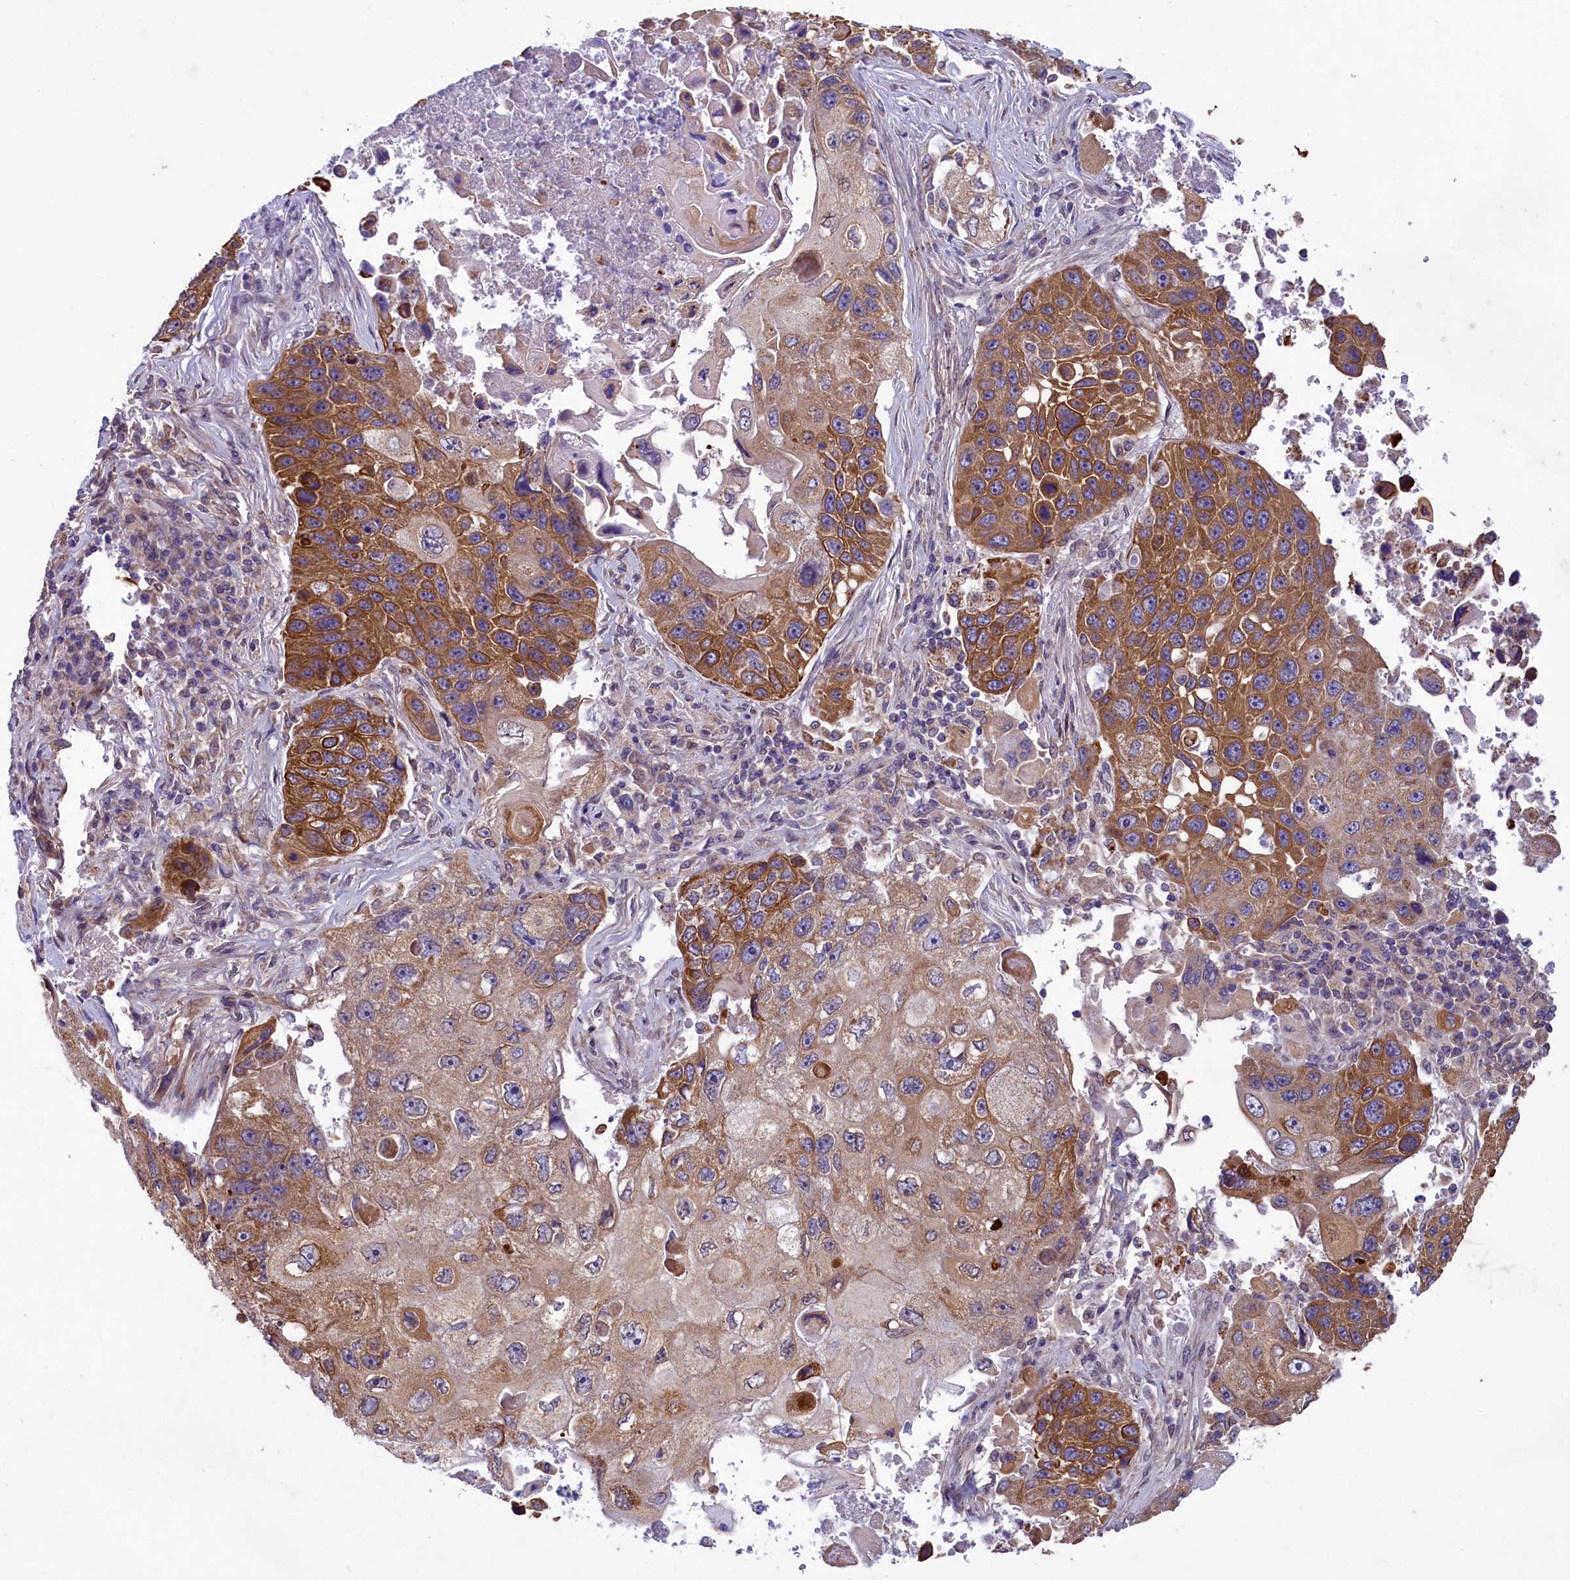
{"staining": {"intensity": "strong", "quantity": "25%-75%", "location": "cytoplasmic/membranous"}, "tissue": "lung cancer", "cell_type": "Tumor cells", "image_type": "cancer", "snomed": [{"axis": "morphology", "description": "Squamous cell carcinoma, NOS"}, {"axis": "topography", "description": "Lung"}], "caption": "Brown immunohistochemical staining in human lung squamous cell carcinoma displays strong cytoplasmic/membranous positivity in about 25%-75% of tumor cells. The protein of interest is shown in brown color, while the nuclei are stained blue.", "gene": "ACAD8", "patient": {"sex": "male", "age": 61}}